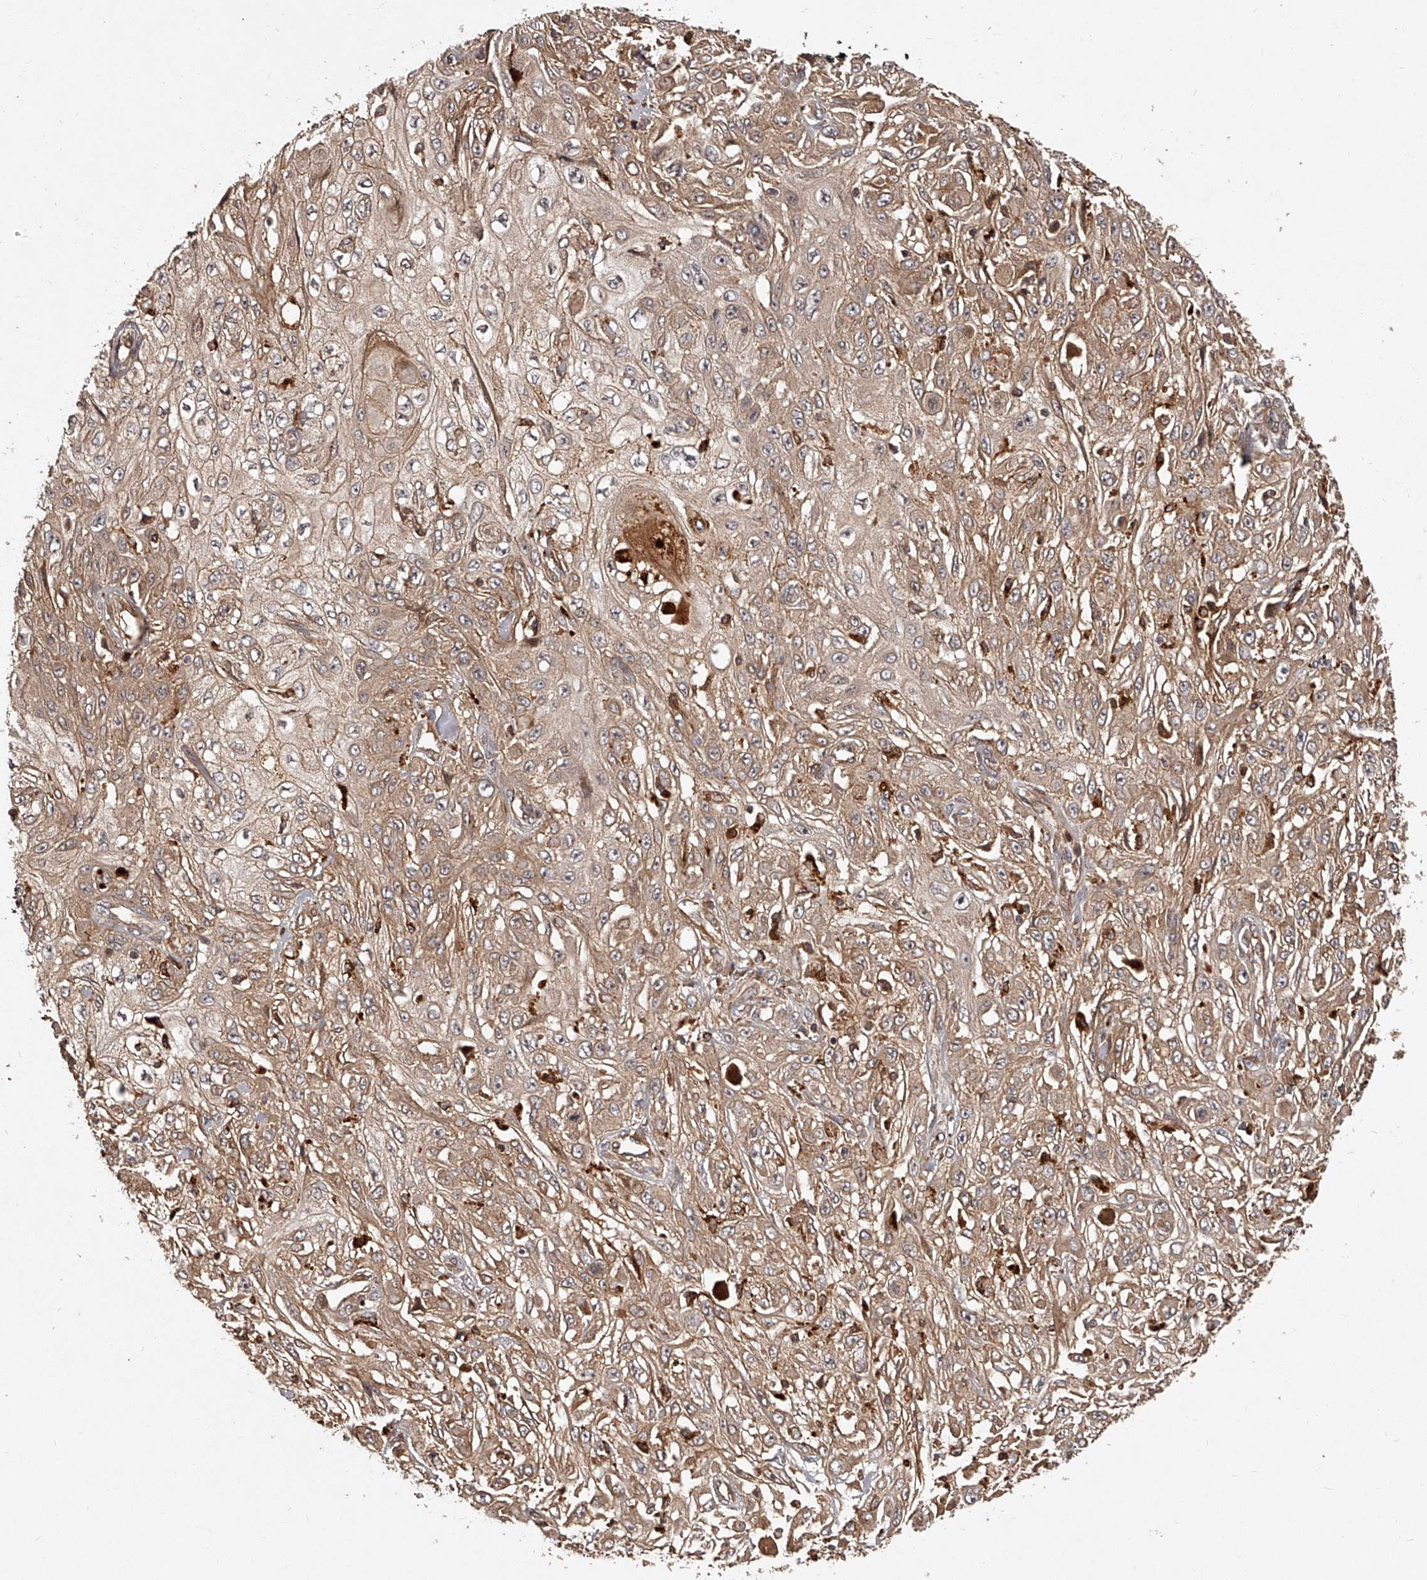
{"staining": {"intensity": "moderate", "quantity": ">75%", "location": "cytoplasmic/membranous"}, "tissue": "skin cancer", "cell_type": "Tumor cells", "image_type": "cancer", "snomed": [{"axis": "morphology", "description": "Squamous cell carcinoma, NOS"}, {"axis": "morphology", "description": "Squamous cell carcinoma, metastatic, NOS"}, {"axis": "topography", "description": "Skin"}, {"axis": "topography", "description": "Lymph node"}], "caption": "The histopathology image reveals staining of skin metastatic squamous cell carcinoma, revealing moderate cytoplasmic/membranous protein staining (brown color) within tumor cells. Ihc stains the protein of interest in brown and the nuclei are stained blue.", "gene": "CRYZL1", "patient": {"sex": "male", "age": 75}}